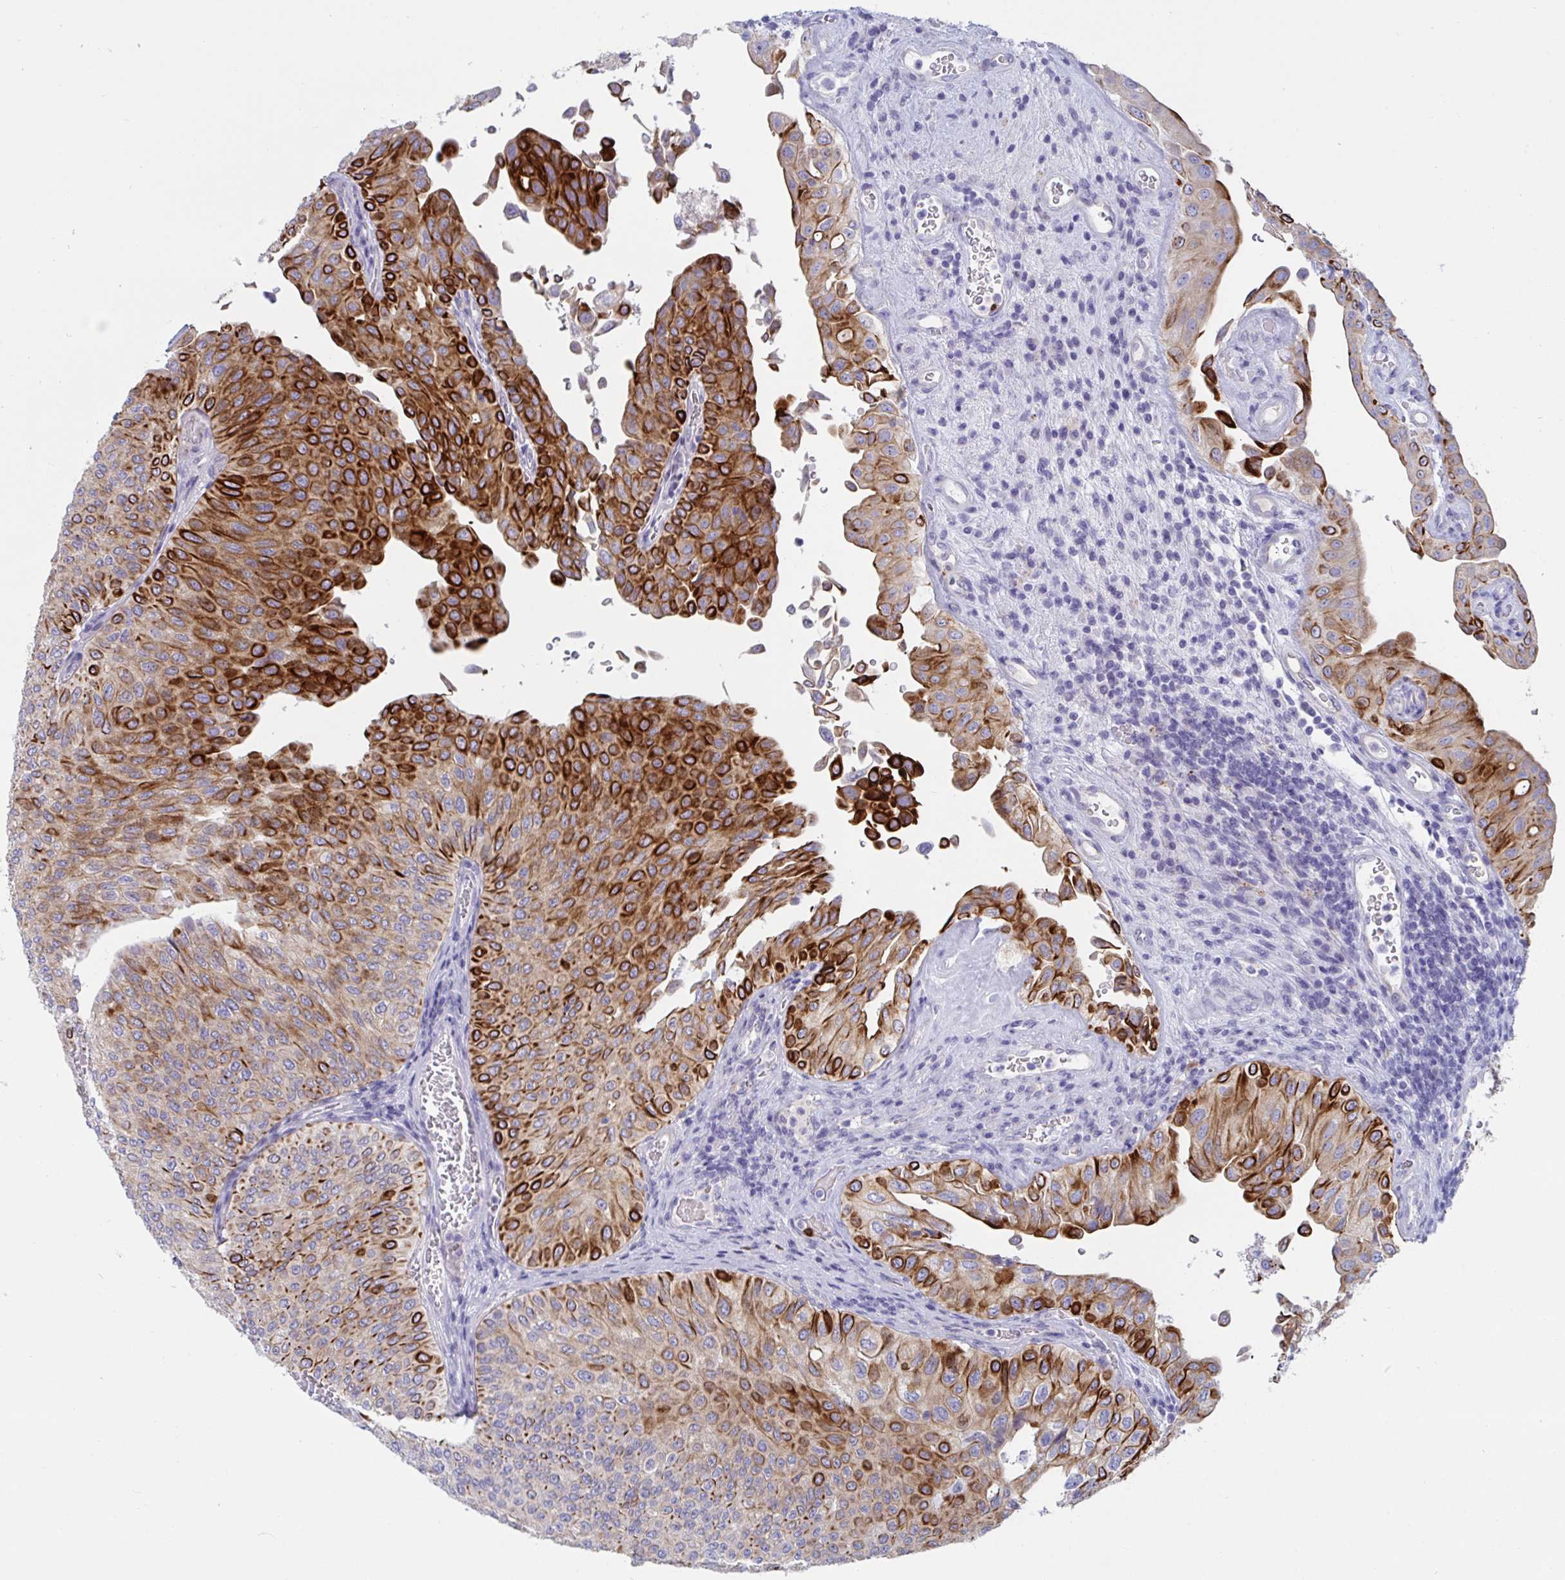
{"staining": {"intensity": "strong", "quantity": "25%-75%", "location": "cytoplasmic/membranous"}, "tissue": "urothelial cancer", "cell_type": "Tumor cells", "image_type": "cancer", "snomed": [{"axis": "morphology", "description": "Urothelial carcinoma, NOS"}, {"axis": "topography", "description": "Urinary bladder"}], "caption": "Protein staining displays strong cytoplasmic/membranous expression in approximately 25%-75% of tumor cells in urothelial cancer.", "gene": "TAS2R38", "patient": {"sex": "male", "age": 59}}